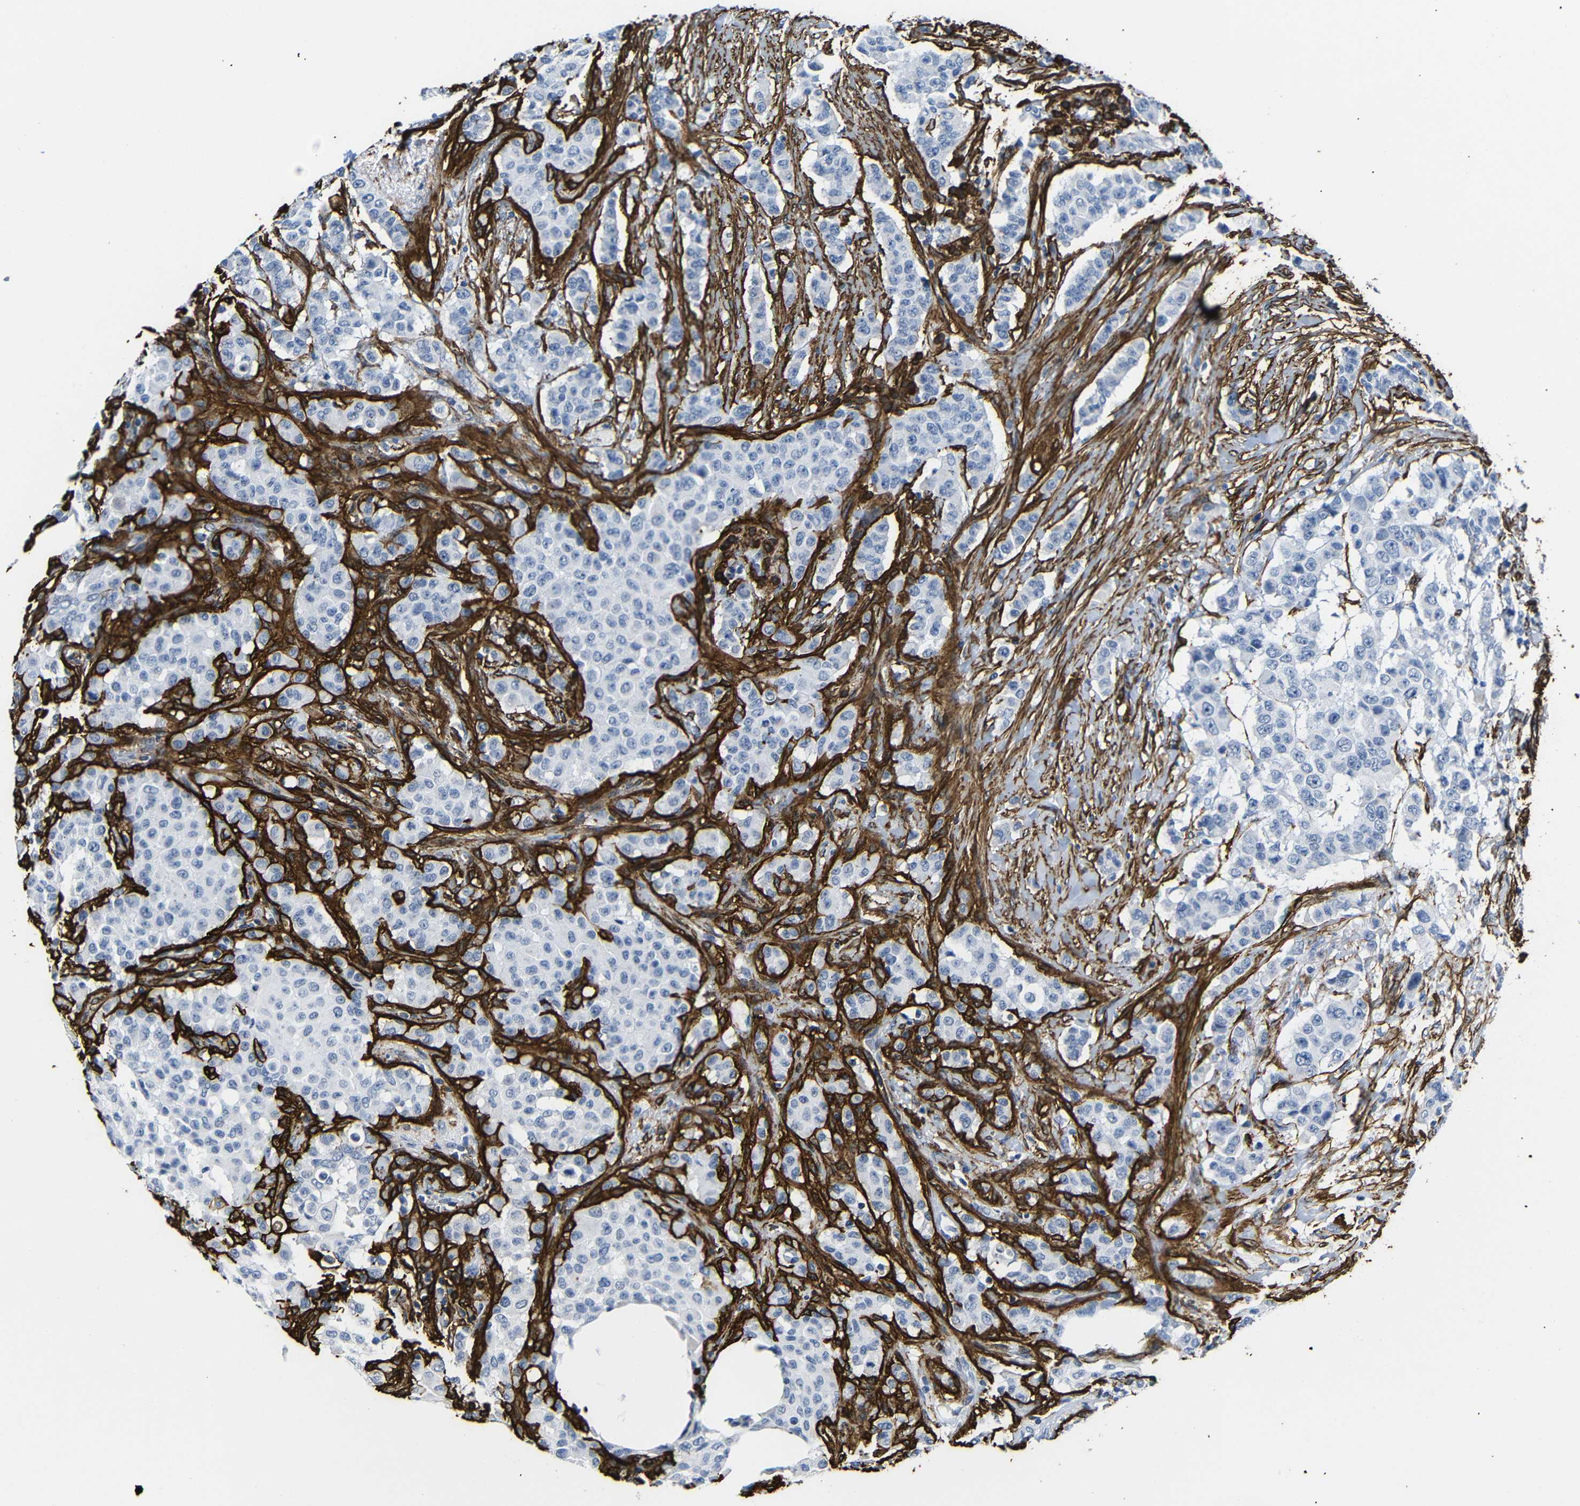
{"staining": {"intensity": "negative", "quantity": "none", "location": "none"}, "tissue": "breast cancer", "cell_type": "Tumor cells", "image_type": "cancer", "snomed": [{"axis": "morphology", "description": "Duct carcinoma"}, {"axis": "topography", "description": "Breast"}], "caption": "Breast intraductal carcinoma stained for a protein using immunohistochemistry (IHC) displays no staining tumor cells.", "gene": "ACTA2", "patient": {"sex": "female", "age": 40}}